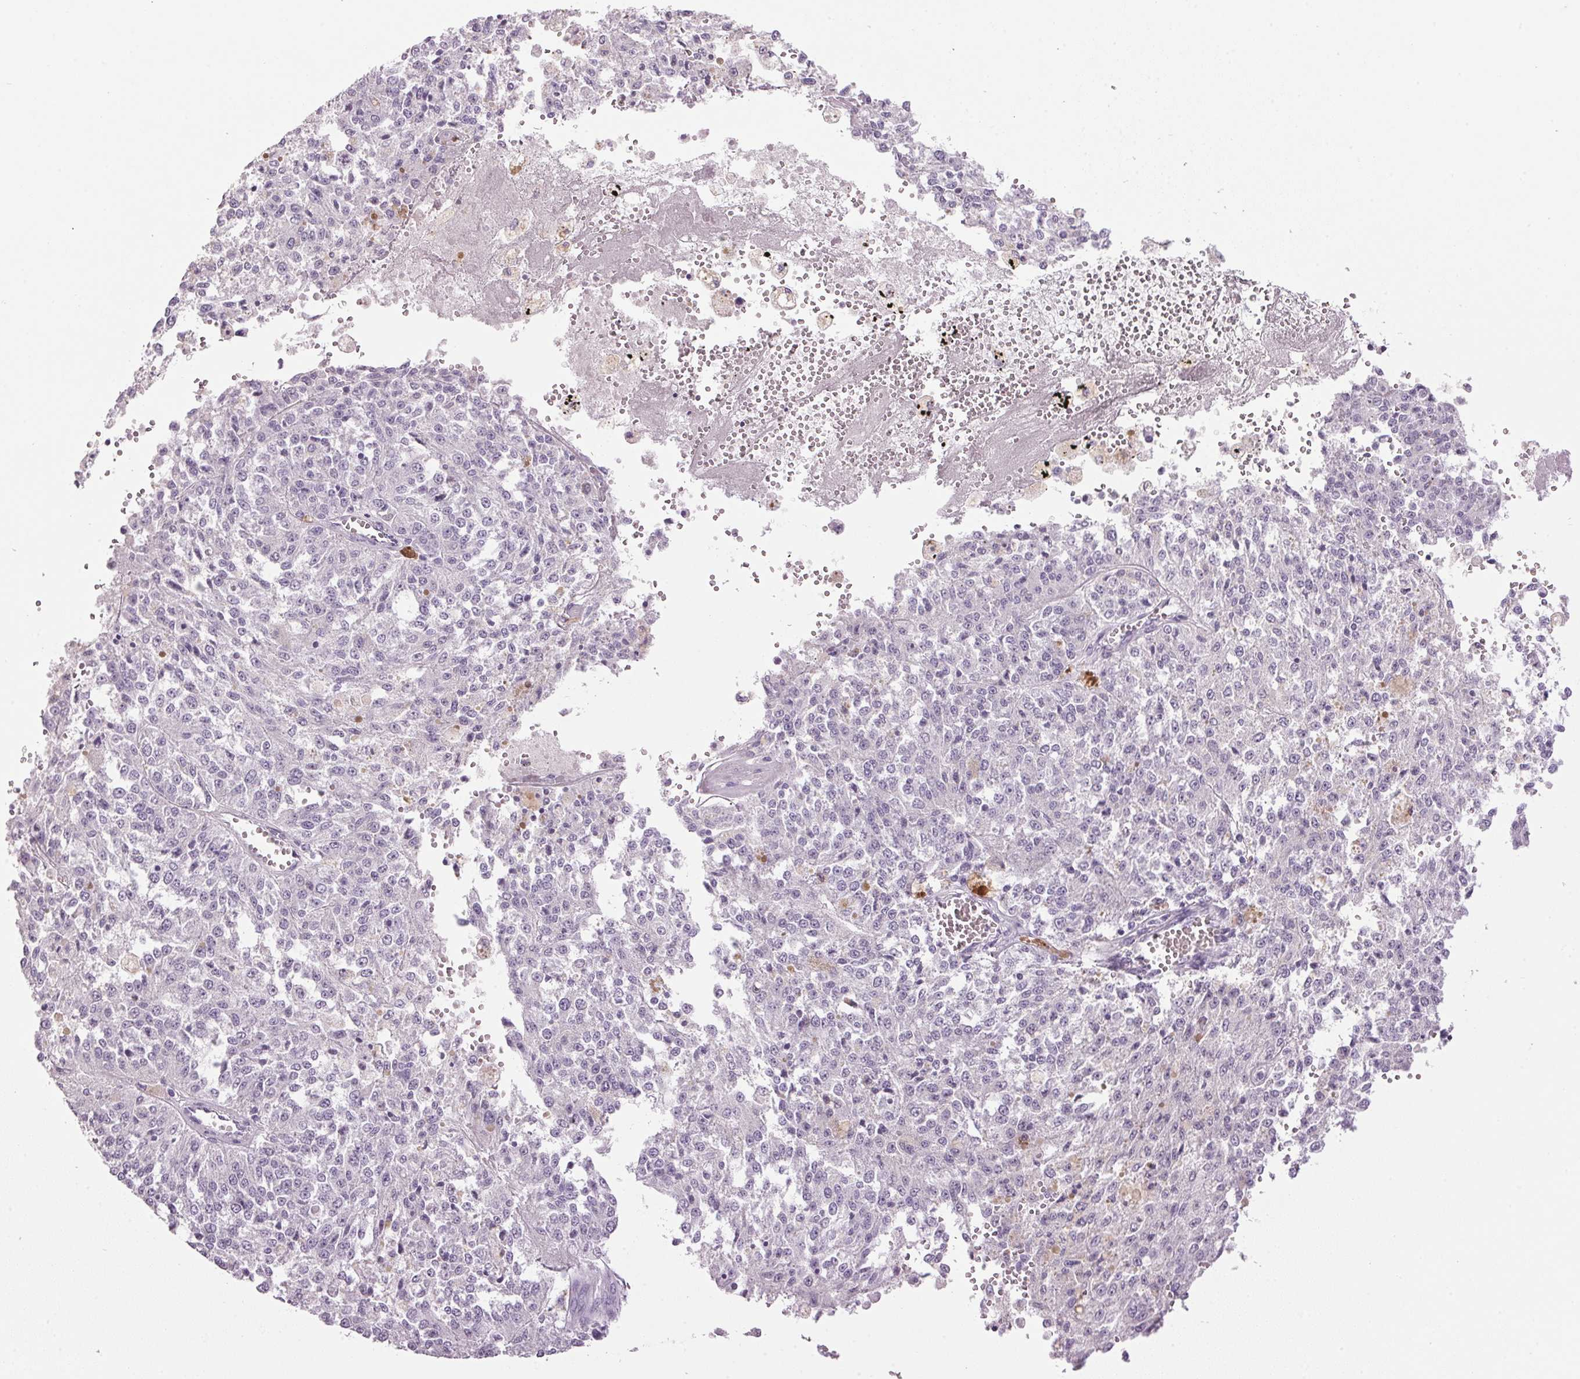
{"staining": {"intensity": "negative", "quantity": "none", "location": "none"}, "tissue": "melanoma", "cell_type": "Tumor cells", "image_type": "cancer", "snomed": [{"axis": "morphology", "description": "Malignant melanoma, Metastatic site"}, {"axis": "topography", "description": "Lymph node"}], "caption": "Melanoma was stained to show a protein in brown. There is no significant staining in tumor cells.", "gene": "PPP1R1A", "patient": {"sex": "female", "age": 64}}